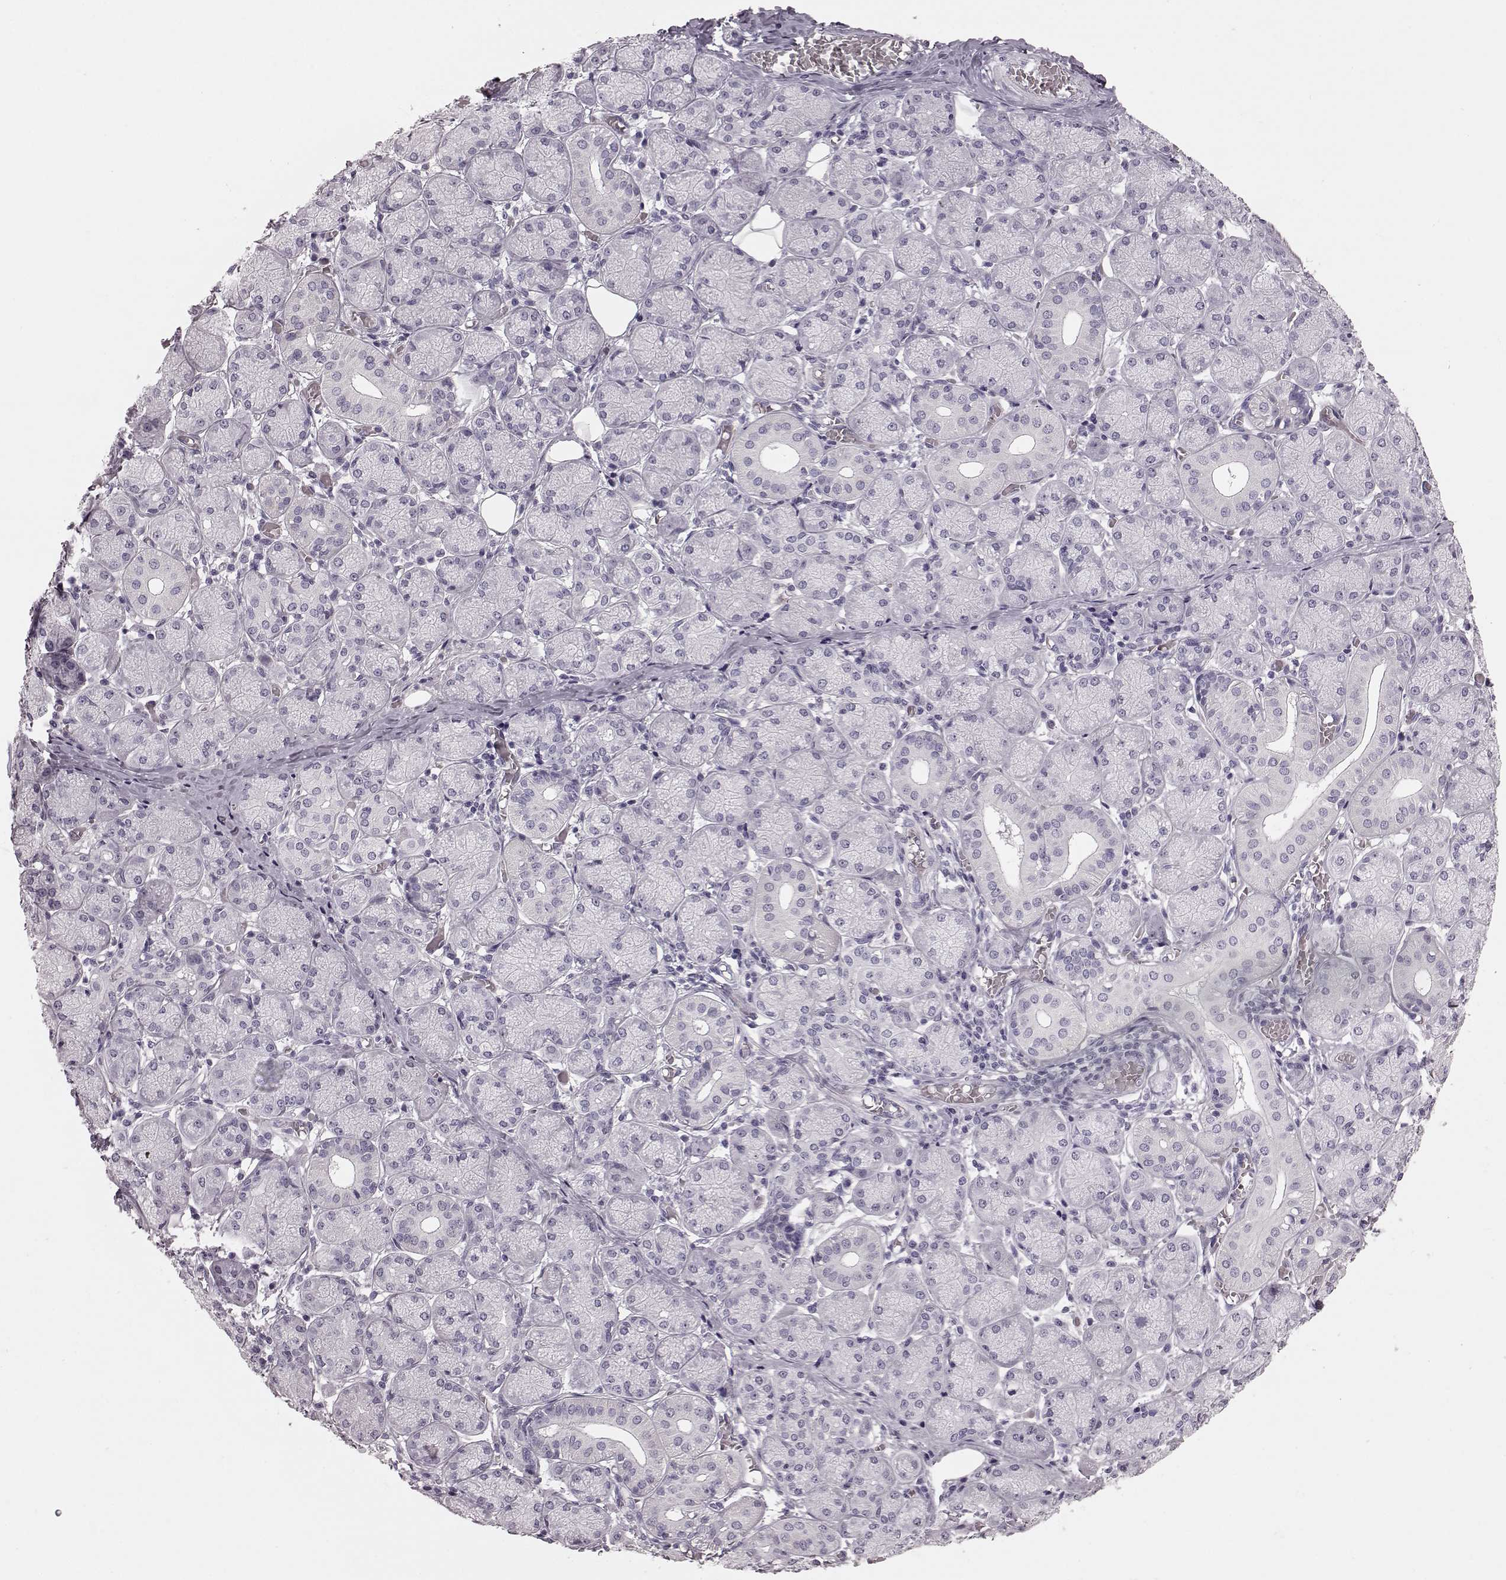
{"staining": {"intensity": "negative", "quantity": "none", "location": "none"}, "tissue": "salivary gland", "cell_type": "Glandular cells", "image_type": "normal", "snomed": [{"axis": "morphology", "description": "Normal tissue, NOS"}, {"axis": "topography", "description": "Salivary gland"}, {"axis": "topography", "description": "Peripheral nerve tissue"}], "caption": "This is an immunohistochemistry (IHC) photomicrograph of benign salivary gland. There is no expression in glandular cells.", "gene": "CRYBA2", "patient": {"sex": "female", "age": 24}}